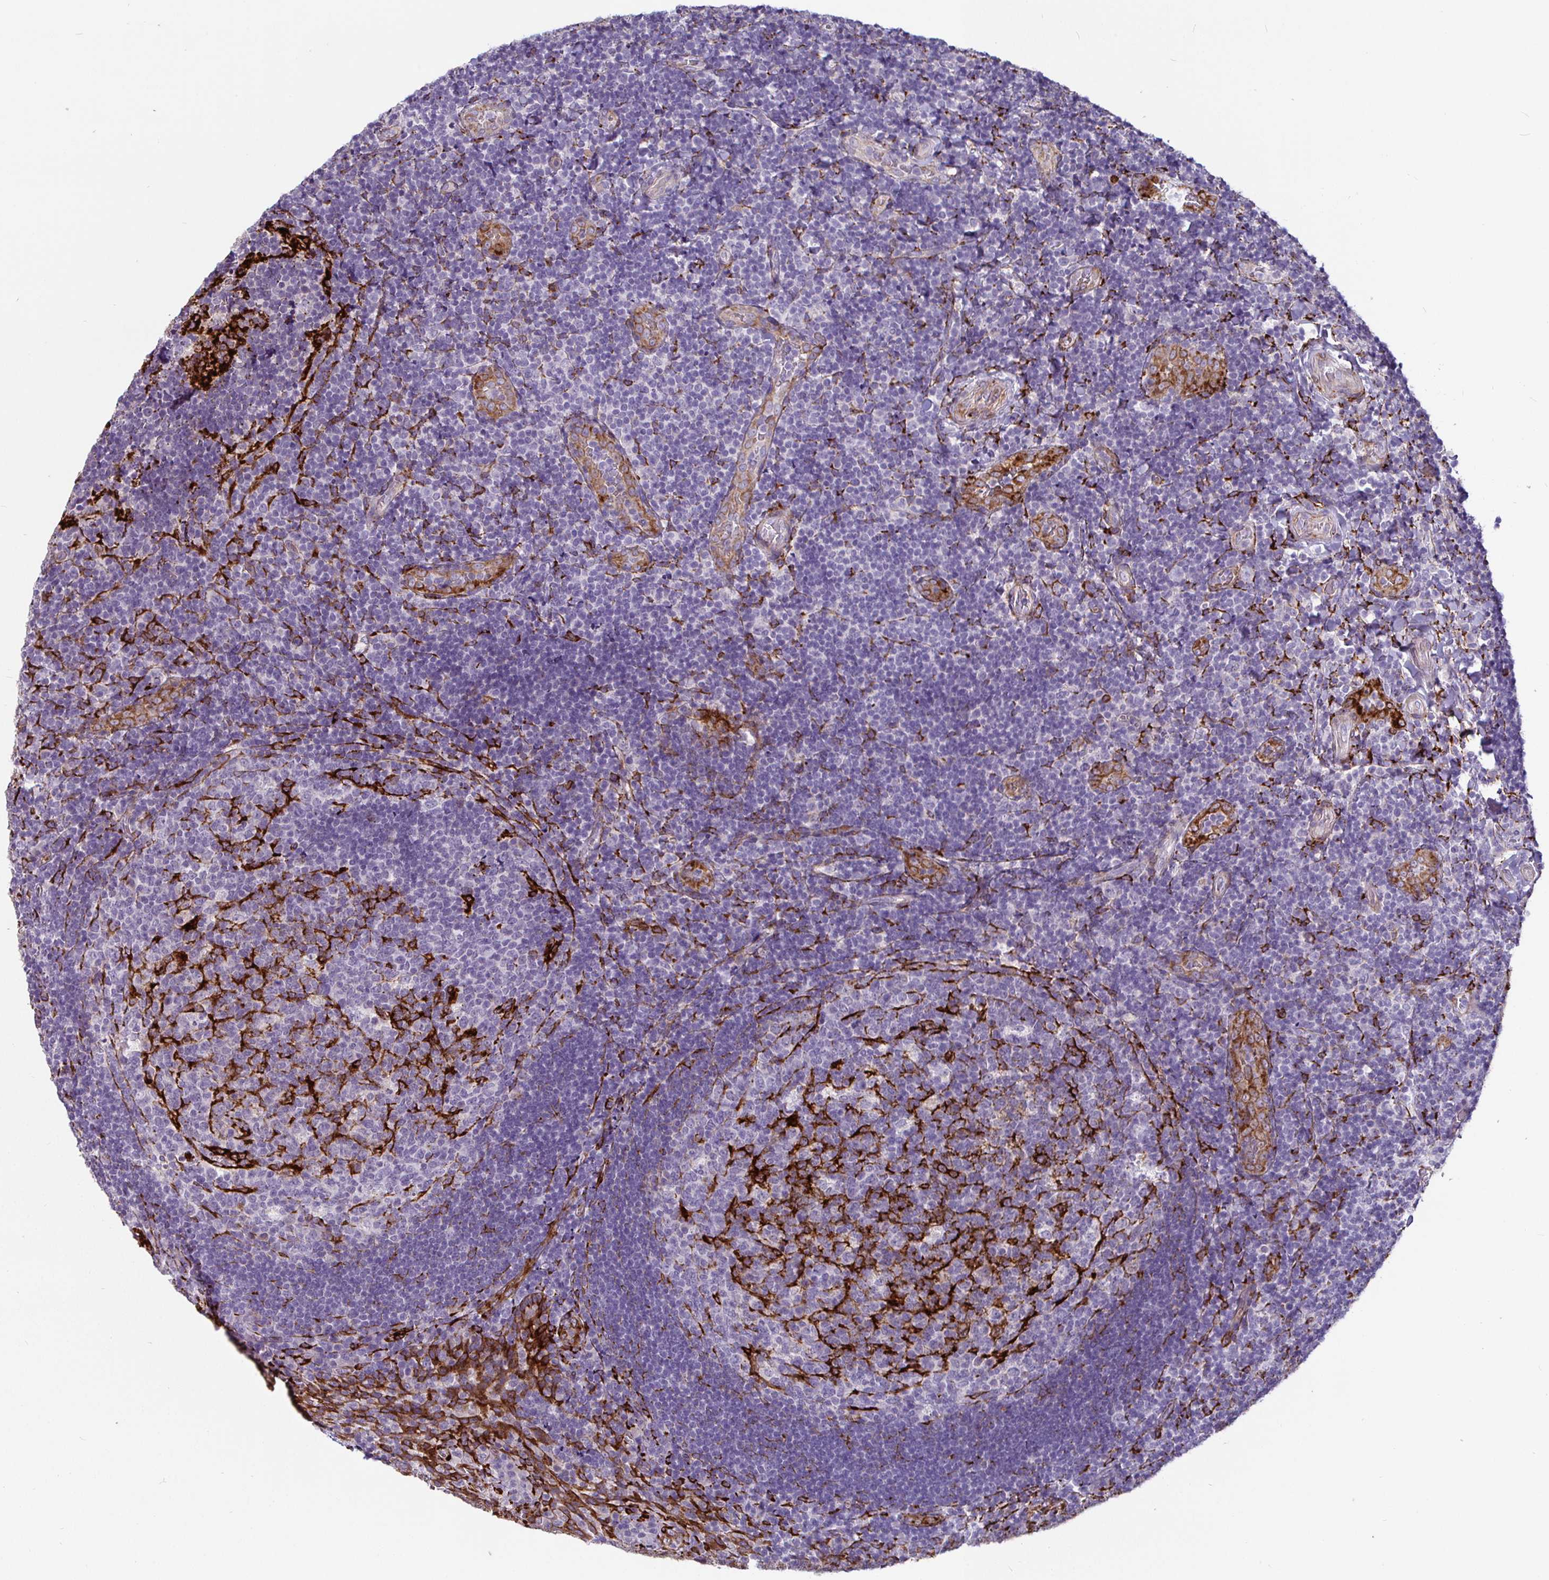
{"staining": {"intensity": "strong", "quantity": "25%-75%", "location": "cytoplasmic/membranous"}, "tissue": "tonsil", "cell_type": "Germinal center cells", "image_type": "normal", "snomed": [{"axis": "morphology", "description": "Normal tissue, NOS"}, {"axis": "topography", "description": "Tonsil"}], "caption": "Normal tonsil was stained to show a protein in brown. There is high levels of strong cytoplasmic/membranous expression in about 25%-75% of germinal center cells.", "gene": "P4HA2", "patient": {"sex": "male", "age": 17}}